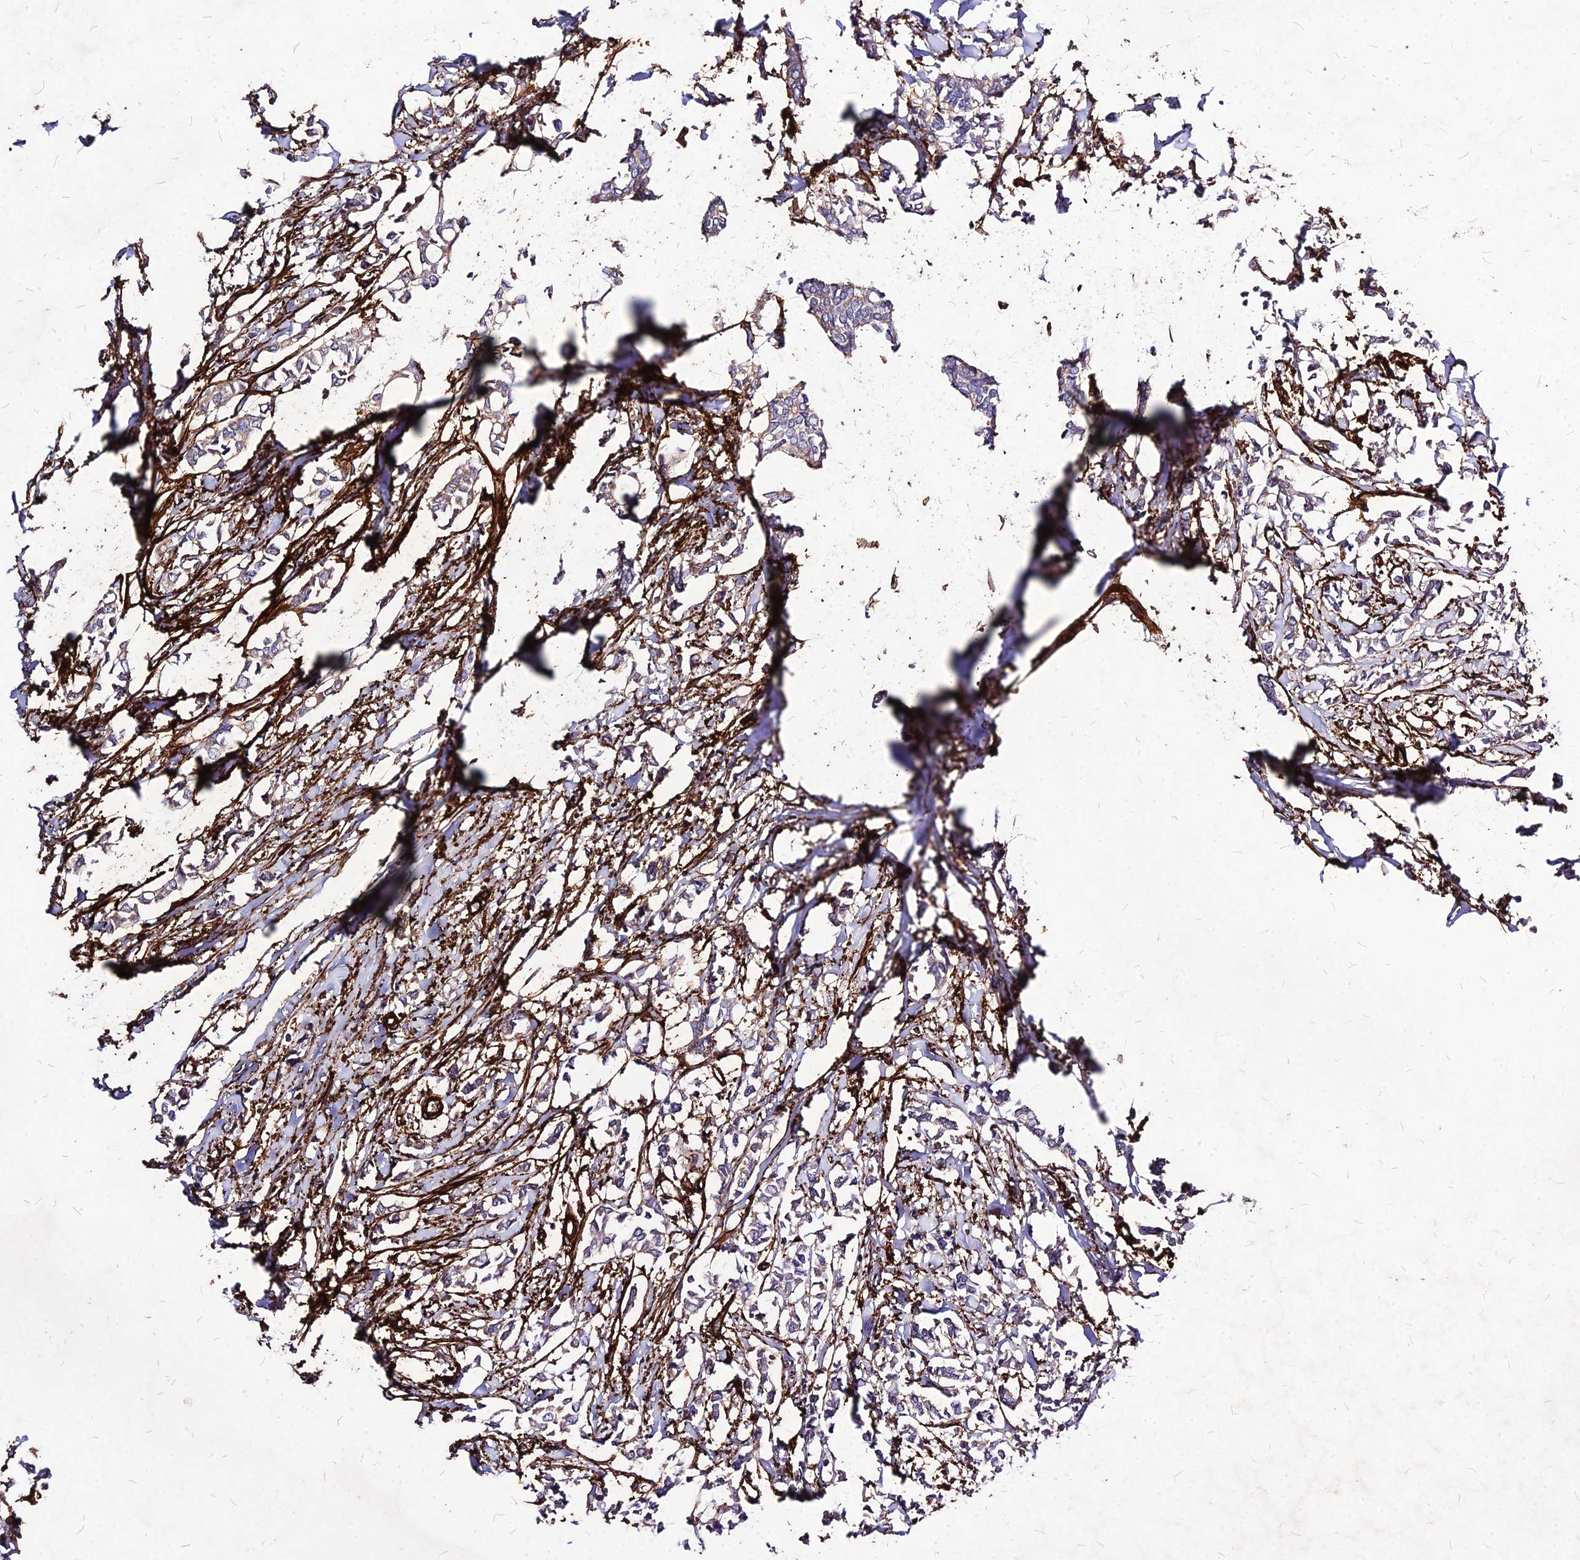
{"staining": {"intensity": "negative", "quantity": "none", "location": "none"}, "tissue": "breast cancer", "cell_type": "Tumor cells", "image_type": "cancer", "snomed": [{"axis": "morphology", "description": "Duct carcinoma"}, {"axis": "topography", "description": "Breast"}], "caption": "This is an IHC photomicrograph of breast invasive ductal carcinoma. There is no expression in tumor cells.", "gene": "EFCC1", "patient": {"sex": "female", "age": 41}}